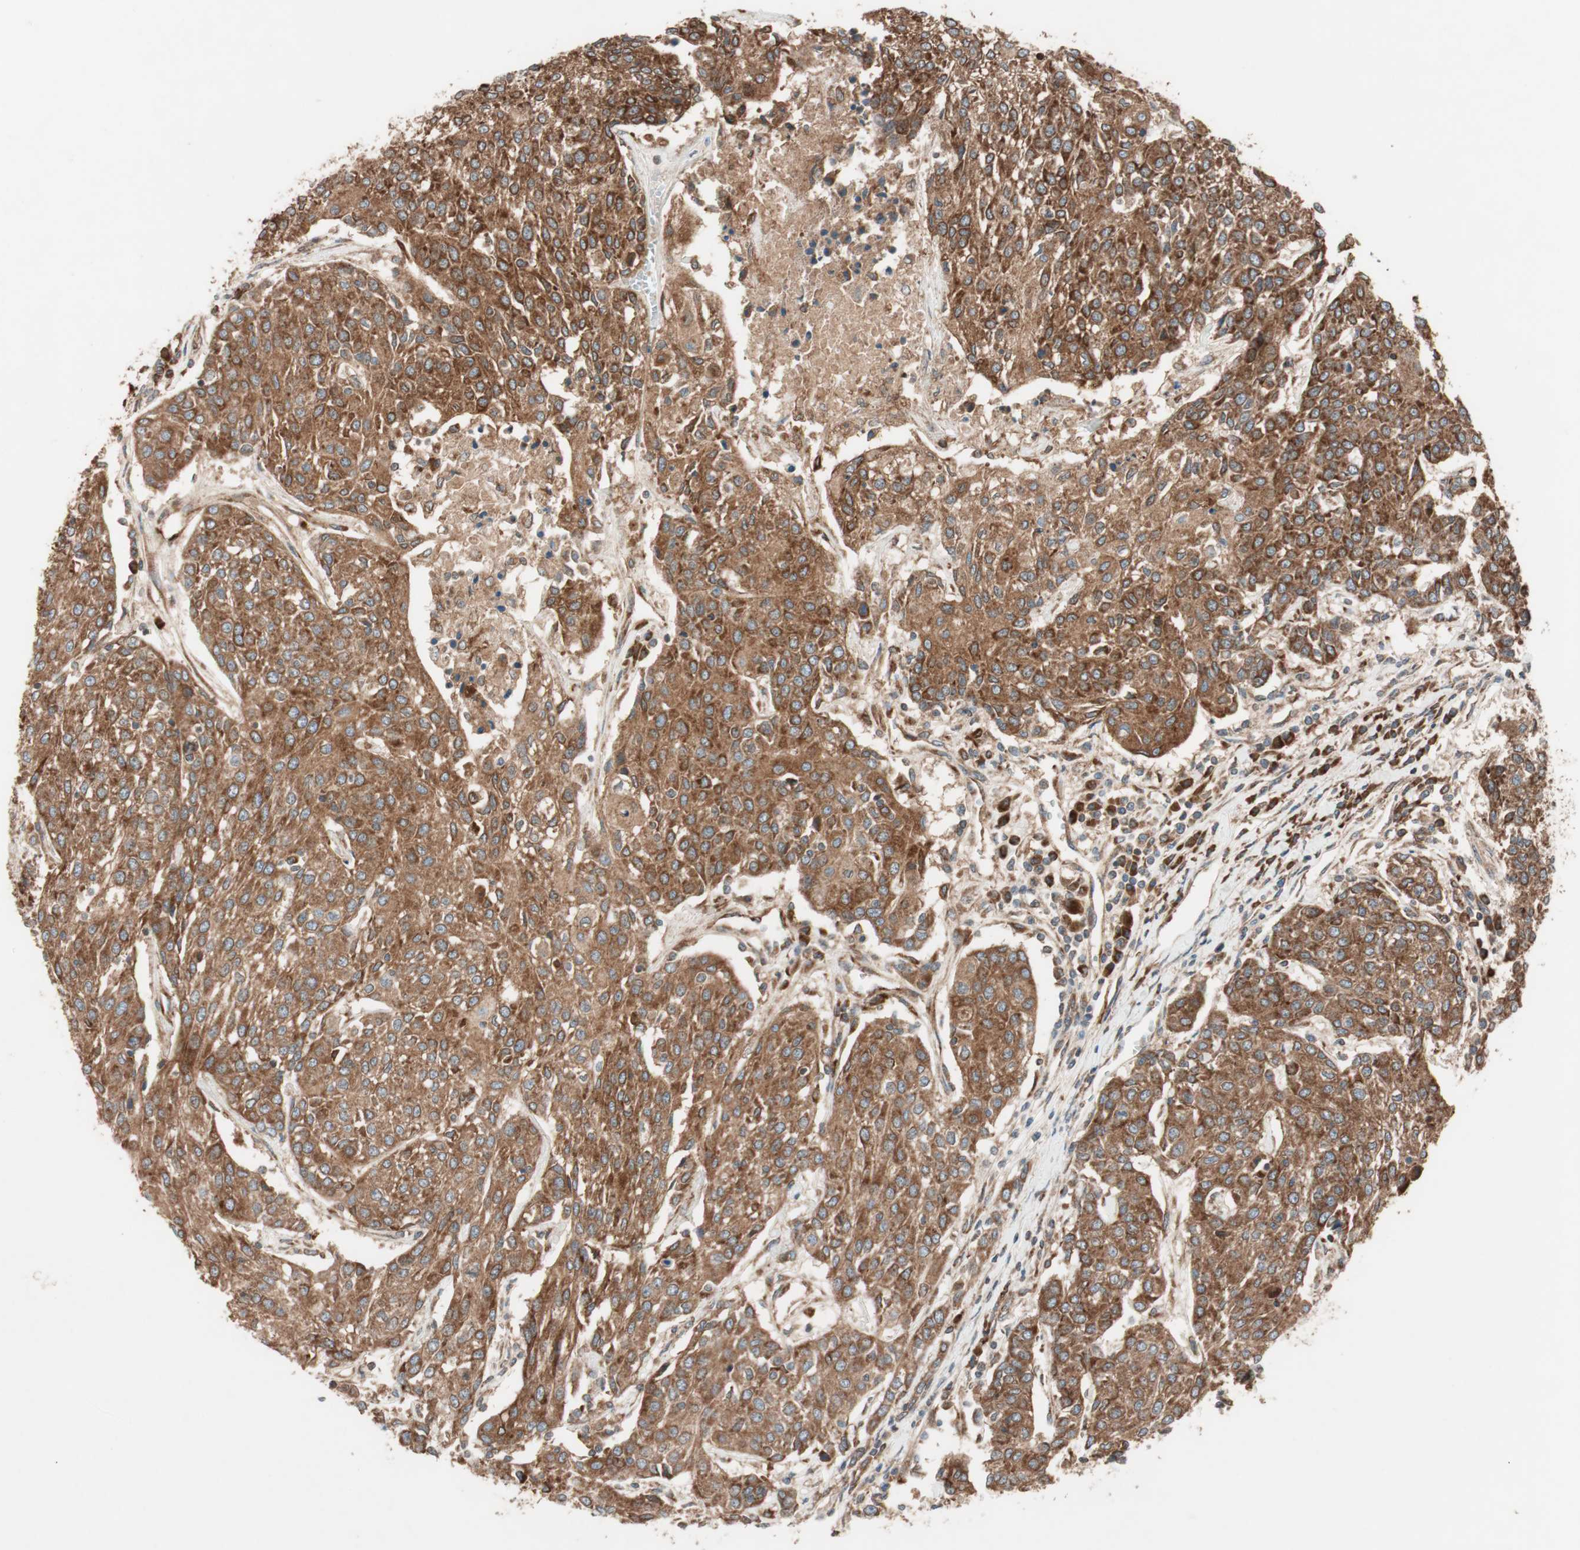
{"staining": {"intensity": "strong", "quantity": ">75%", "location": "cytoplasmic/membranous"}, "tissue": "urothelial cancer", "cell_type": "Tumor cells", "image_type": "cancer", "snomed": [{"axis": "morphology", "description": "Urothelial carcinoma, High grade"}, {"axis": "topography", "description": "Urinary bladder"}], "caption": "The immunohistochemical stain highlights strong cytoplasmic/membranous staining in tumor cells of urothelial cancer tissue.", "gene": "RAB5A", "patient": {"sex": "female", "age": 85}}